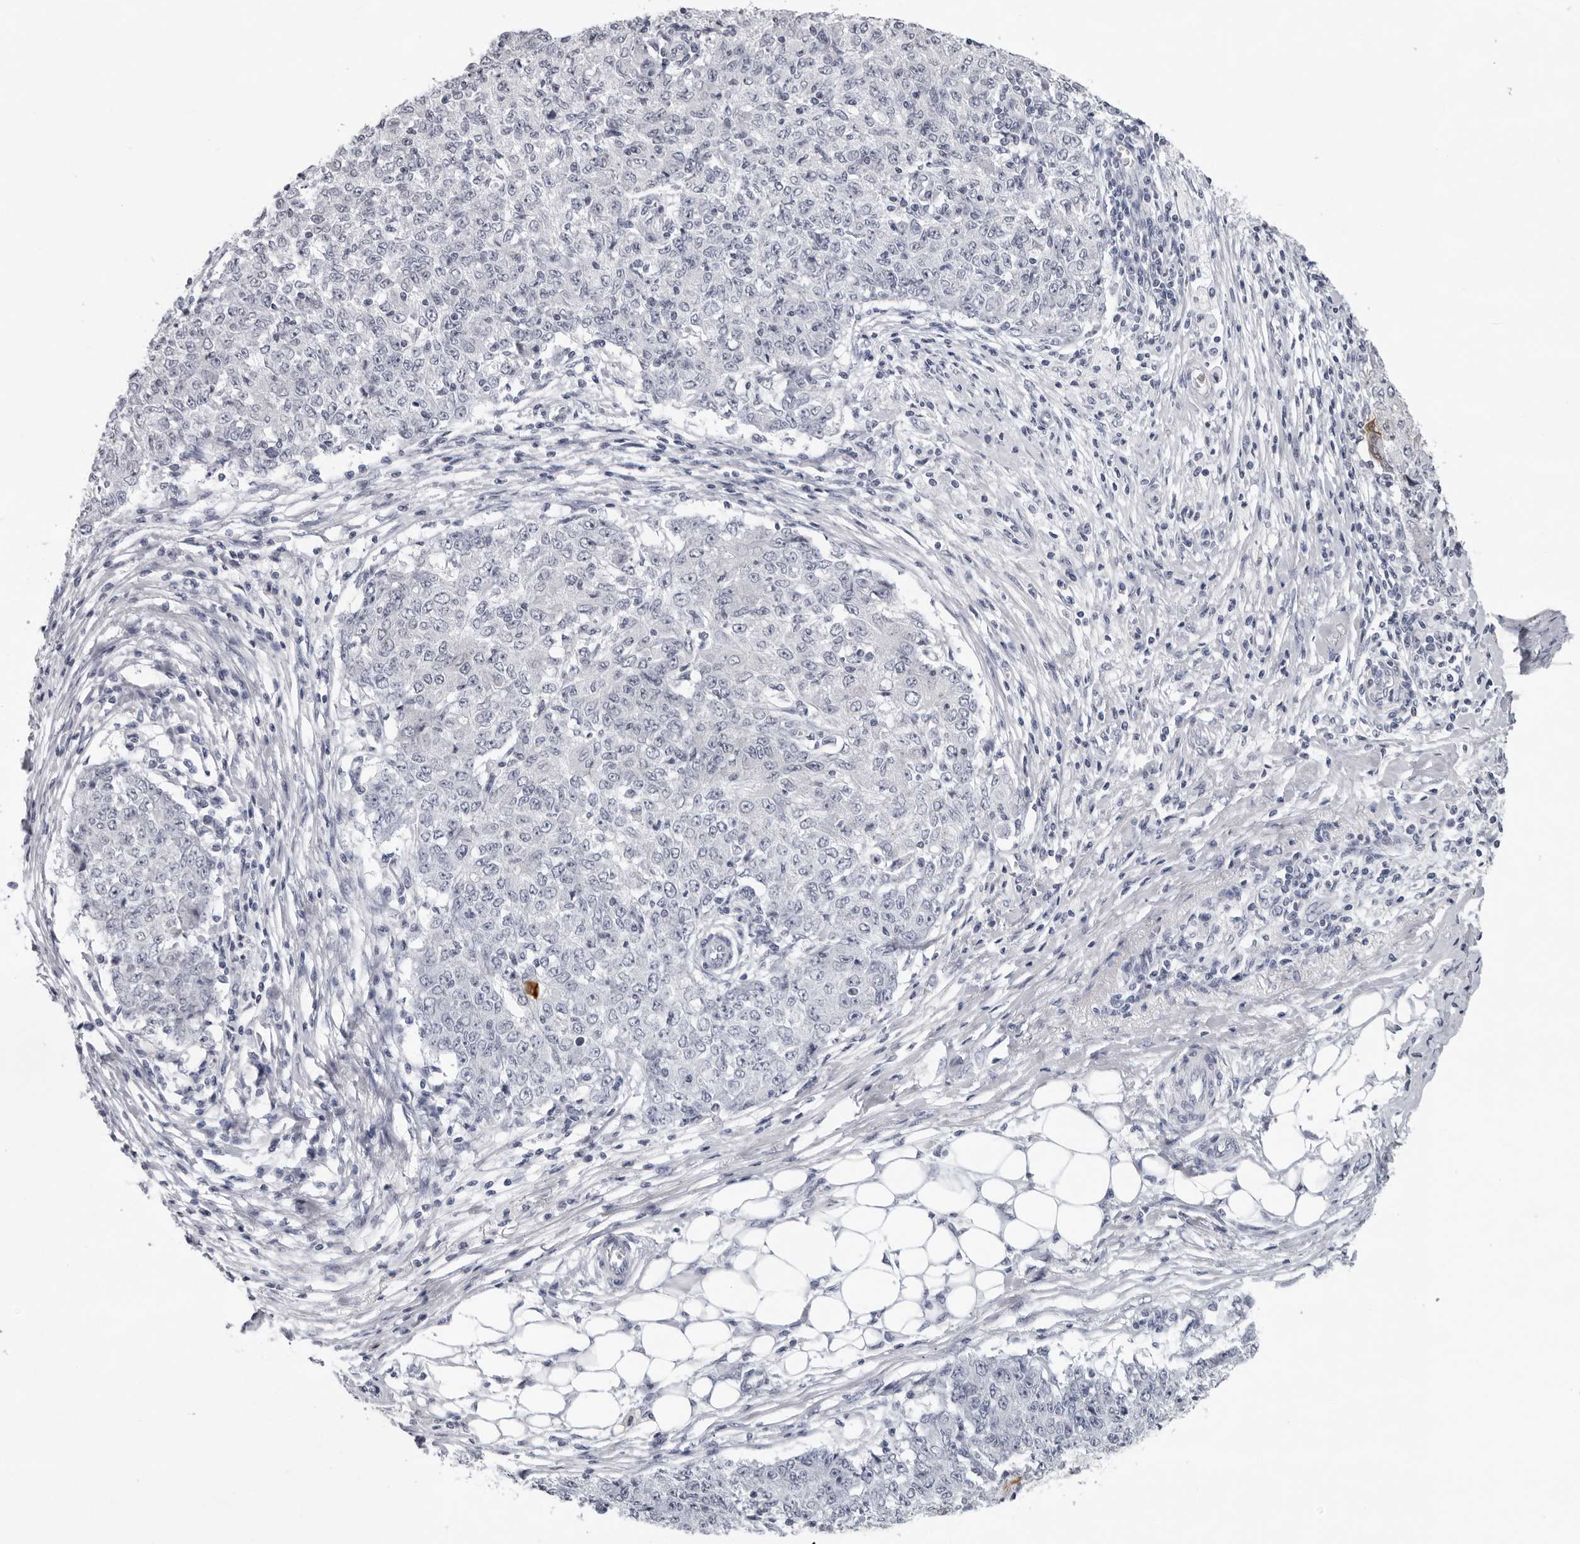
{"staining": {"intensity": "strong", "quantity": ">75%", "location": "cytoplasmic/membranous"}, "tissue": "ovarian cancer", "cell_type": "Tumor cells", "image_type": "cancer", "snomed": [{"axis": "morphology", "description": "Carcinoma, endometroid"}, {"axis": "topography", "description": "Ovary"}], "caption": "Ovarian endometroid carcinoma stained with immunohistochemistry displays strong cytoplasmic/membranous positivity in approximately >75% of tumor cells. (DAB (3,3'-diaminobenzidine) IHC with brightfield microscopy, high magnification).", "gene": "CCDC28B", "patient": {"sex": "female", "age": 42}}